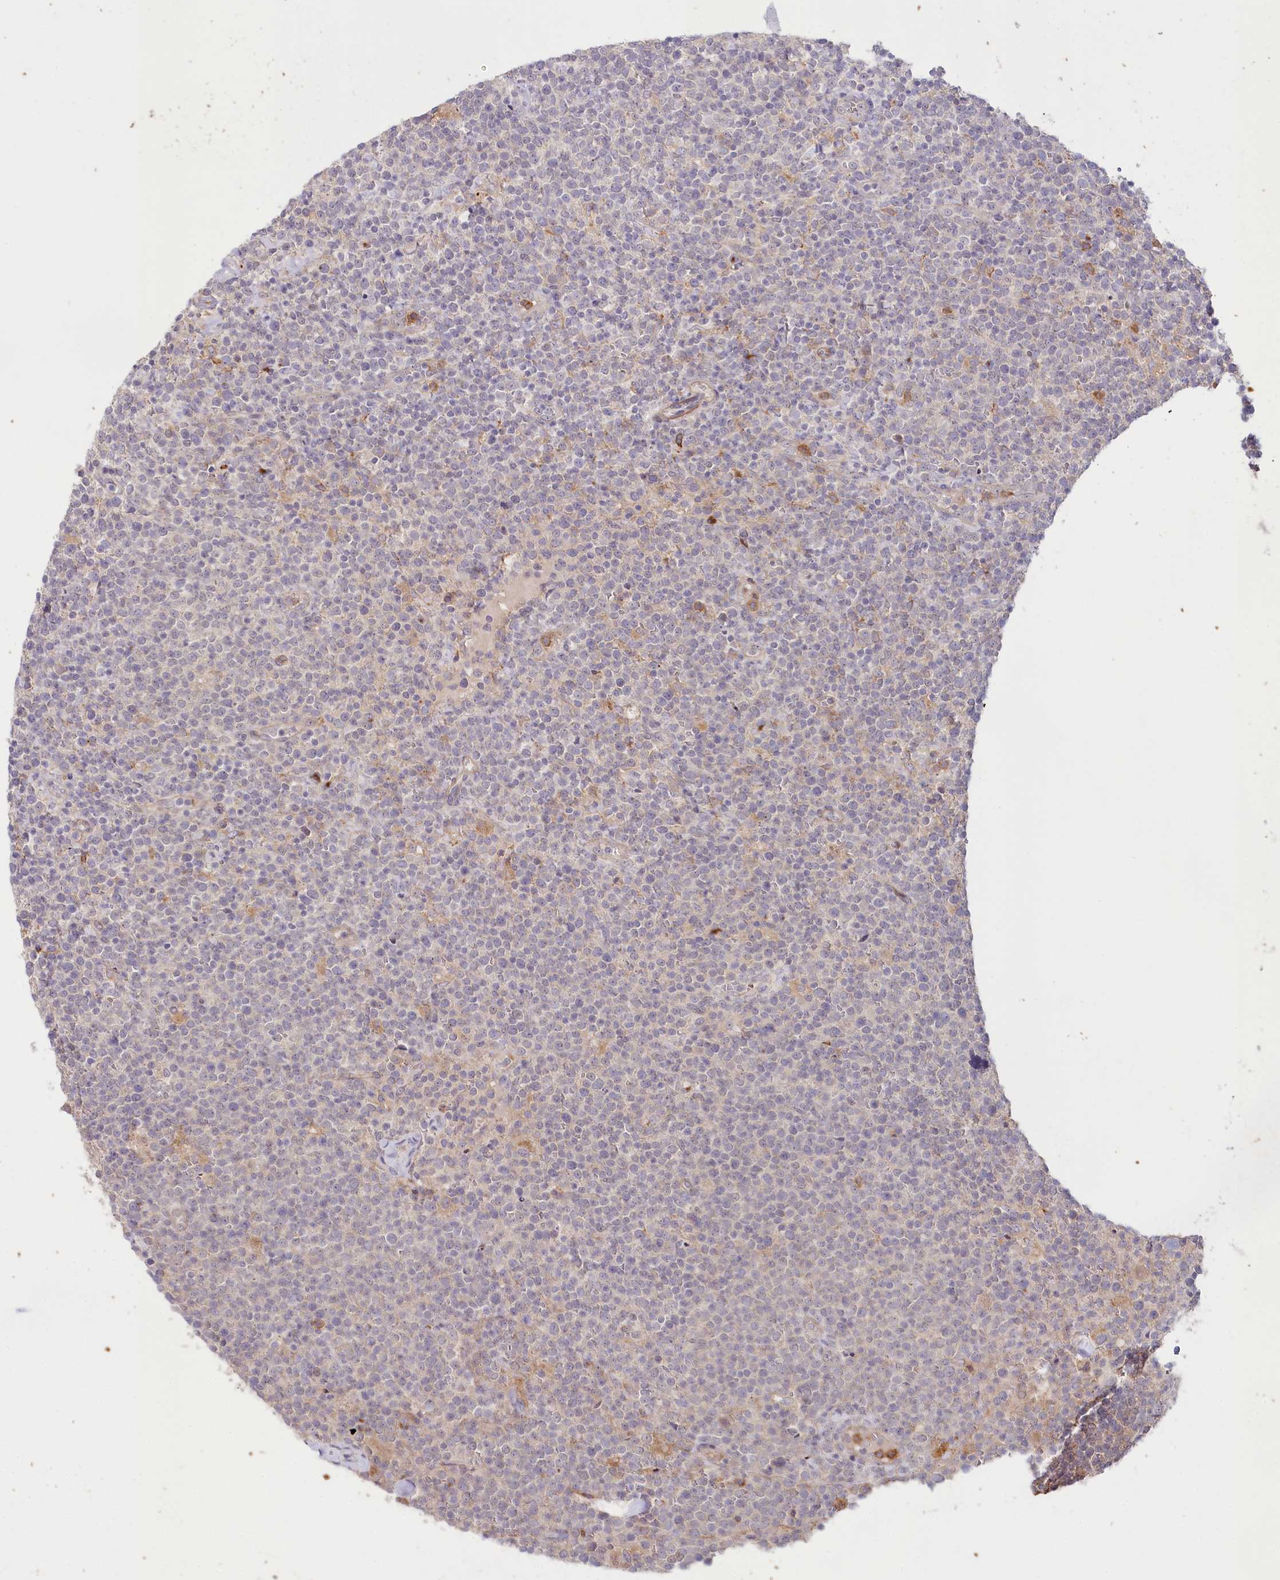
{"staining": {"intensity": "negative", "quantity": "none", "location": "none"}, "tissue": "lymphoma", "cell_type": "Tumor cells", "image_type": "cancer", "snomed": [{"axis": "morphology", "description": "Malignant lymphoma, non-Hodgkin's type, High grade"}, {"axis": "topography", "description": "Lymph node"}], "caption": "This is an immunohistochemistry image of malignant lymphoma, non-Hodgkin's type (high-grade). There is no expression in tumor cells.", "gene": "ALDH3B1", "patient": {"sex": "male", "age": 61}}